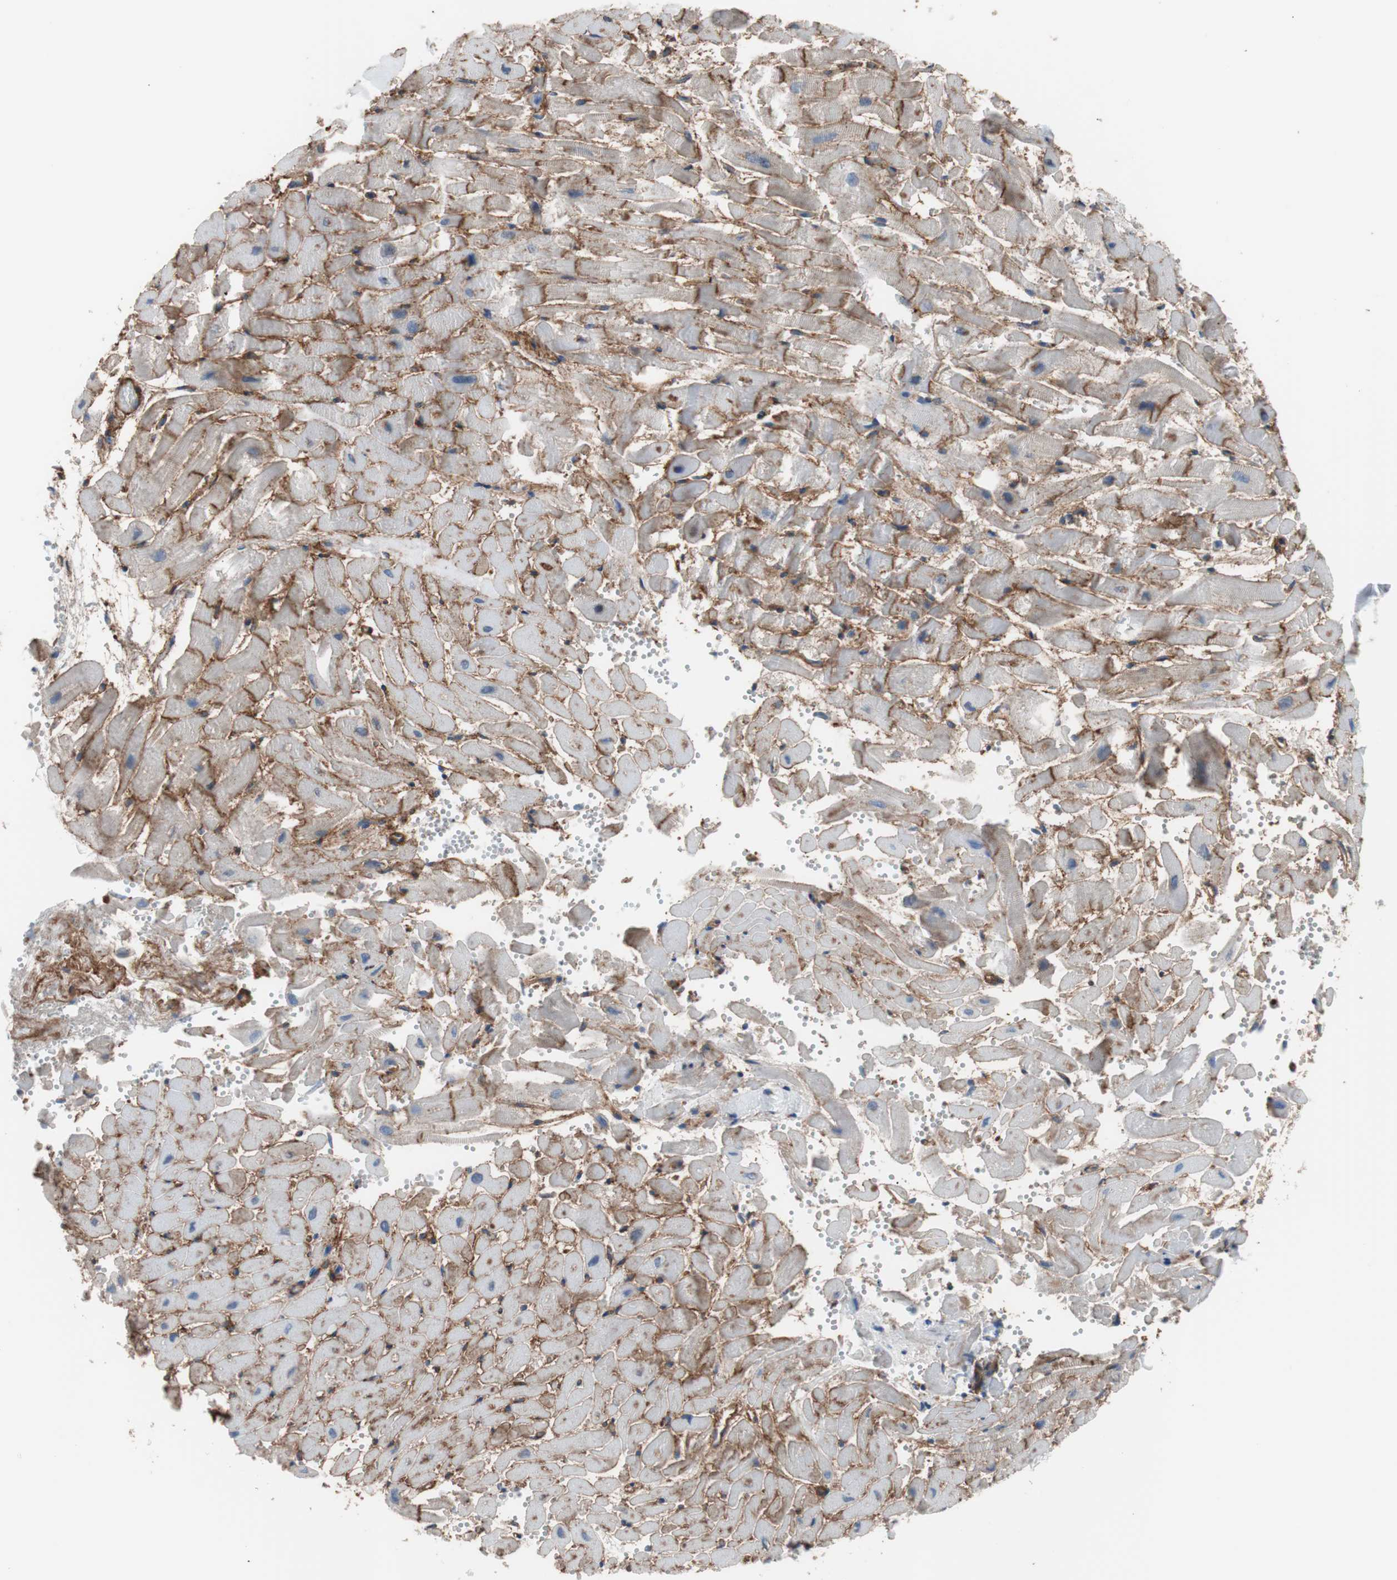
{"staining": {"intensity": "moderate", "quantity": "25%-75%", "location": "cytoplasmic/membranous"}, "tissue": "heart muscle", "cell_type": "Cardiomyocytes", "image_type": "normal", "snomed": [{"axis": "morphology", "description": "Normal tissue, NOS"}, {"axis": "topography", "description": "Heart"}], "caption": "DAB immunohistochemical staining of unremarkable heart muscle displays moderate cytoplasmic/membranous protein staining in about 25%-75% of cardiomyocytes. (DAB (3,3'-diaminobenzidine) IHC with brightfield microscopy, high magnification).", "gene": "CD81", "patient": {"sex": "female", "age": 19}}